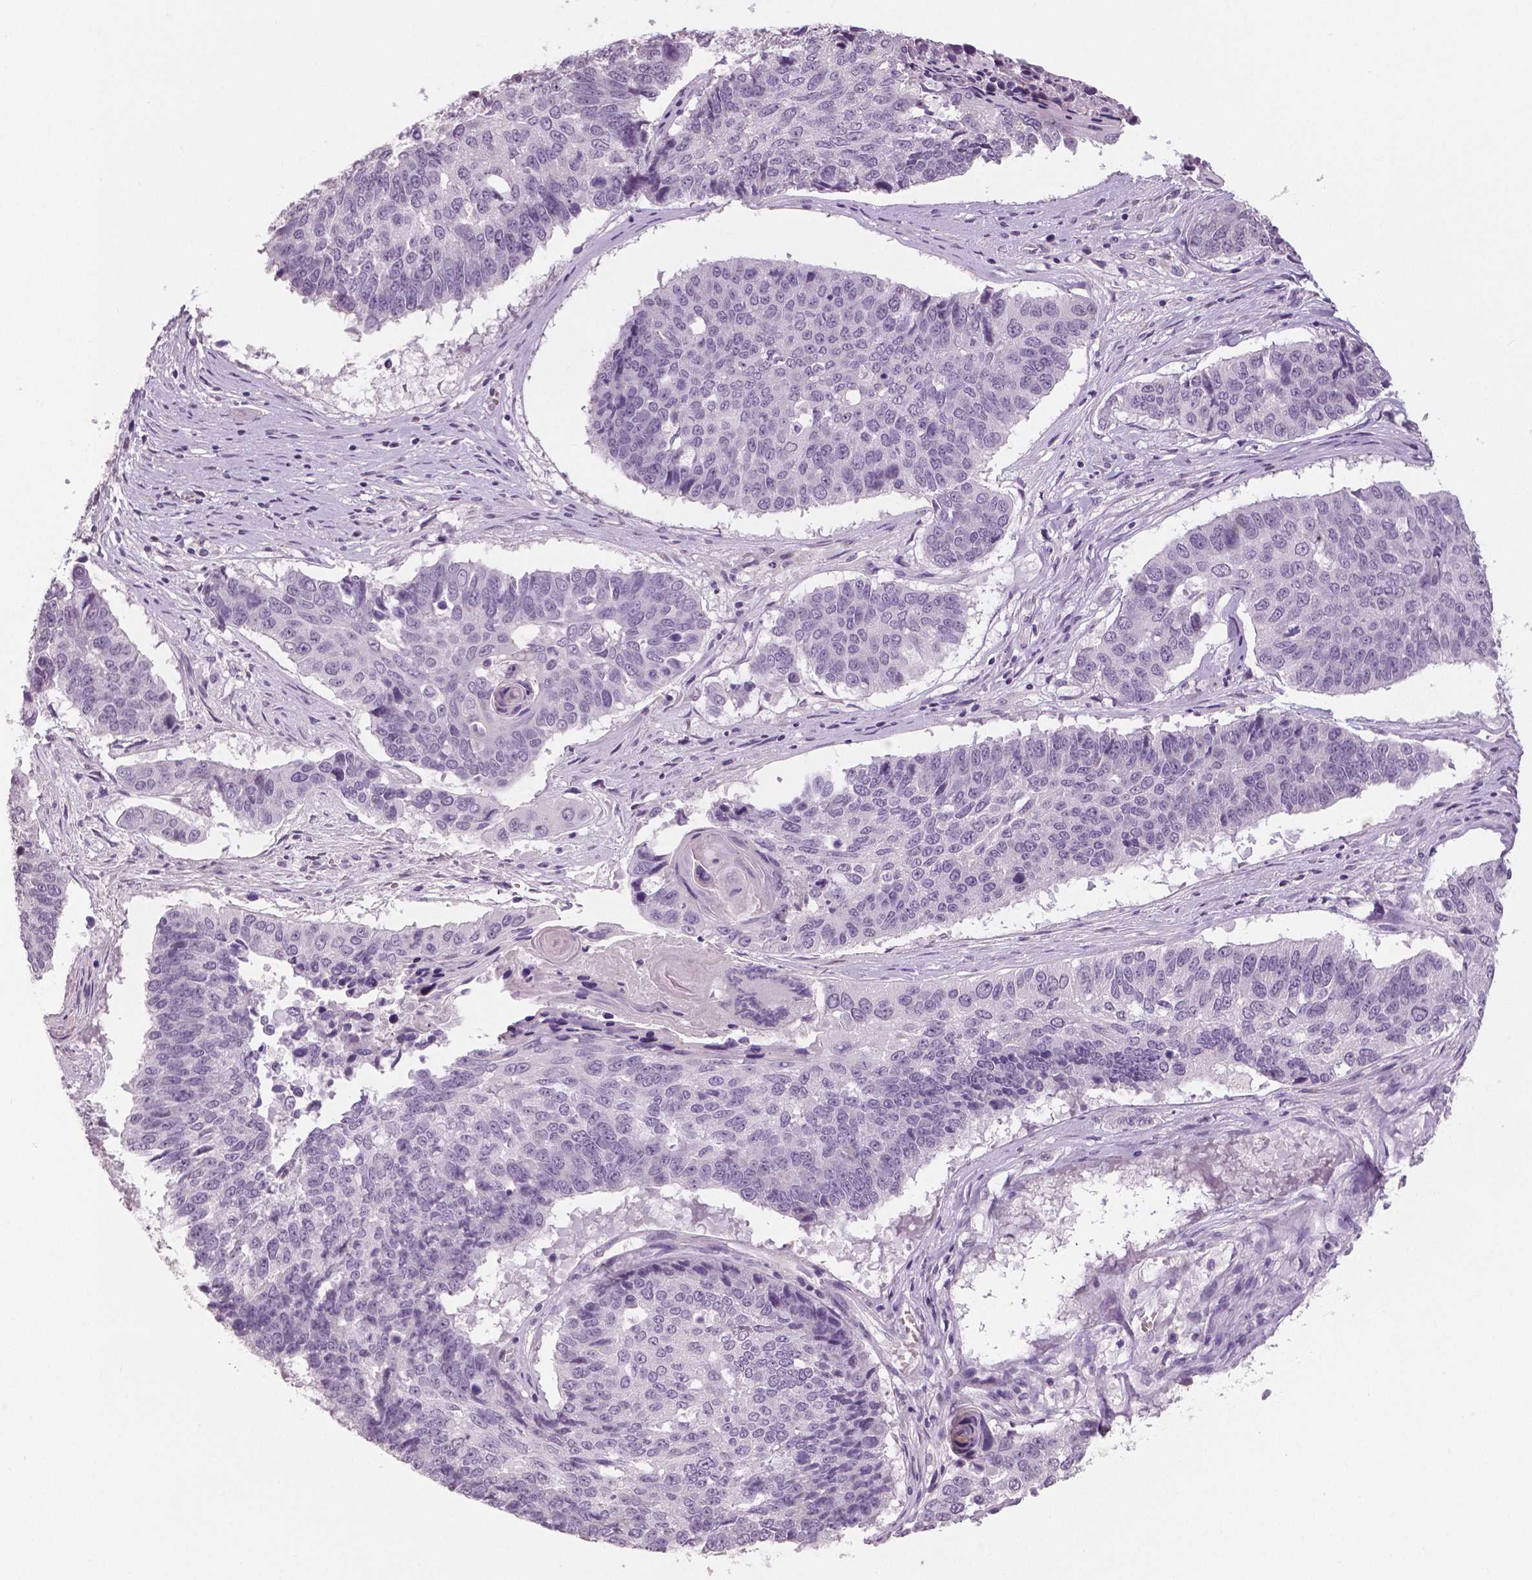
{"staining": {"intensity": "negative", "quantity": "none", "location": "none"}, "tissue": "lung cancer", "cell_type": "Tumor cells", "image_type": "cancer", "snomed": [{"axis": "morphology", "description": "Squamous cell carcinoma, NOS"}, {"axis": "topography", "description": "Lung"}], "caption": "Lung cancer stained for a protein using immunohistochemistry displays no expression tumor cells.", "gene": "NECAB1", "patient": {"sex": "male", "age": 73}}